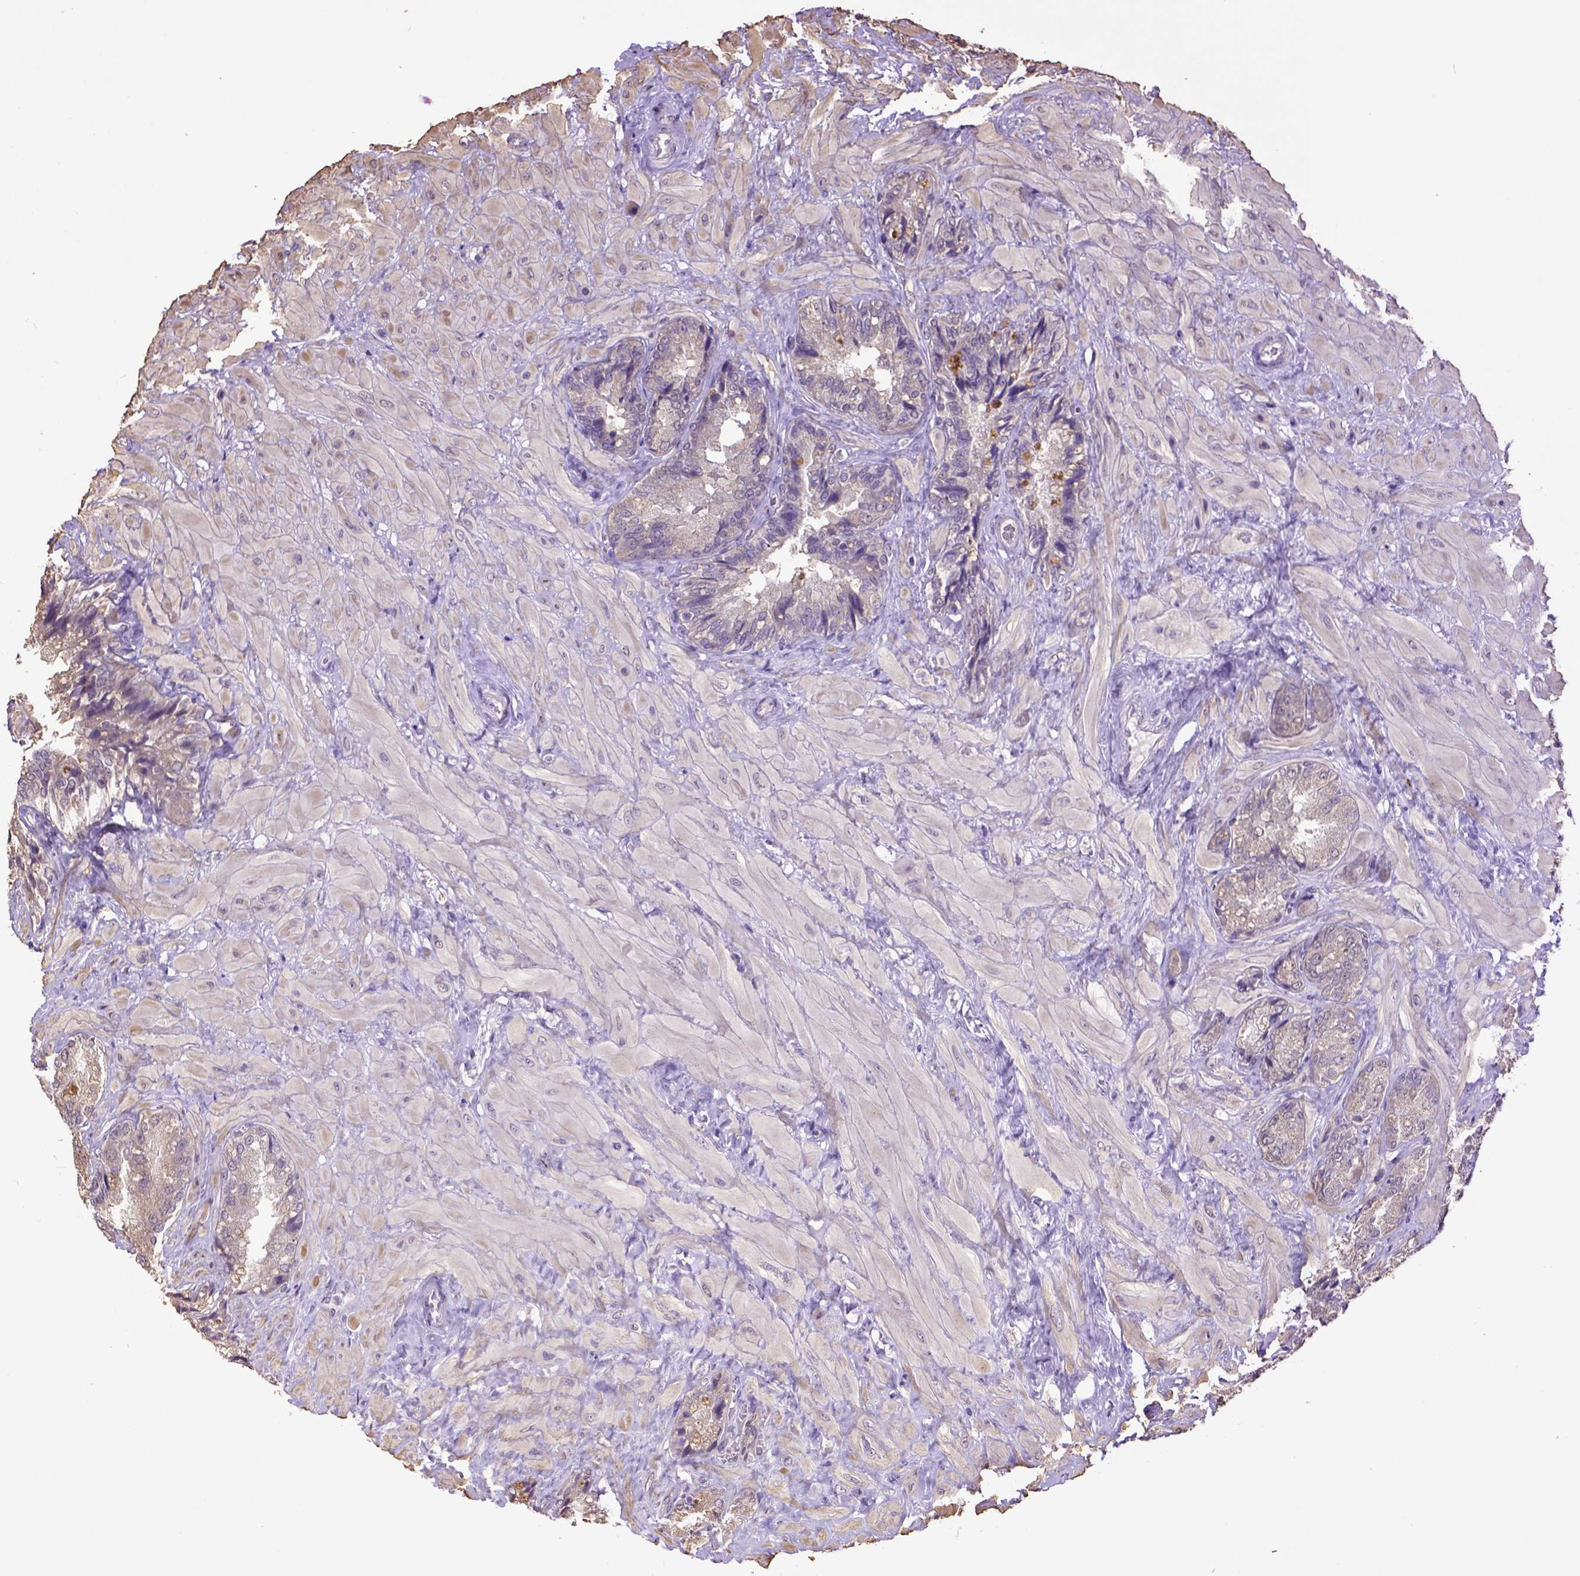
{"staining": {"intensity": "weak", "quantity": "<25%", "location": "cytoplasmic/membranous"}, "tissue": "seminal vesicle", "cell_type": "Glandular cells", "image_type": "normal", "snomed": [{"axis": "morphology", "description": "Normal tissue, NOS"}, {"axis": "topography", "description": "Seminal veicle"}], "caption": "Histopathology image shows no significant protein staining in glandular cells of unremarkable seminal vesicle.", "gene": "WDR17", "patient": {"sex": "male", "age": 57}}